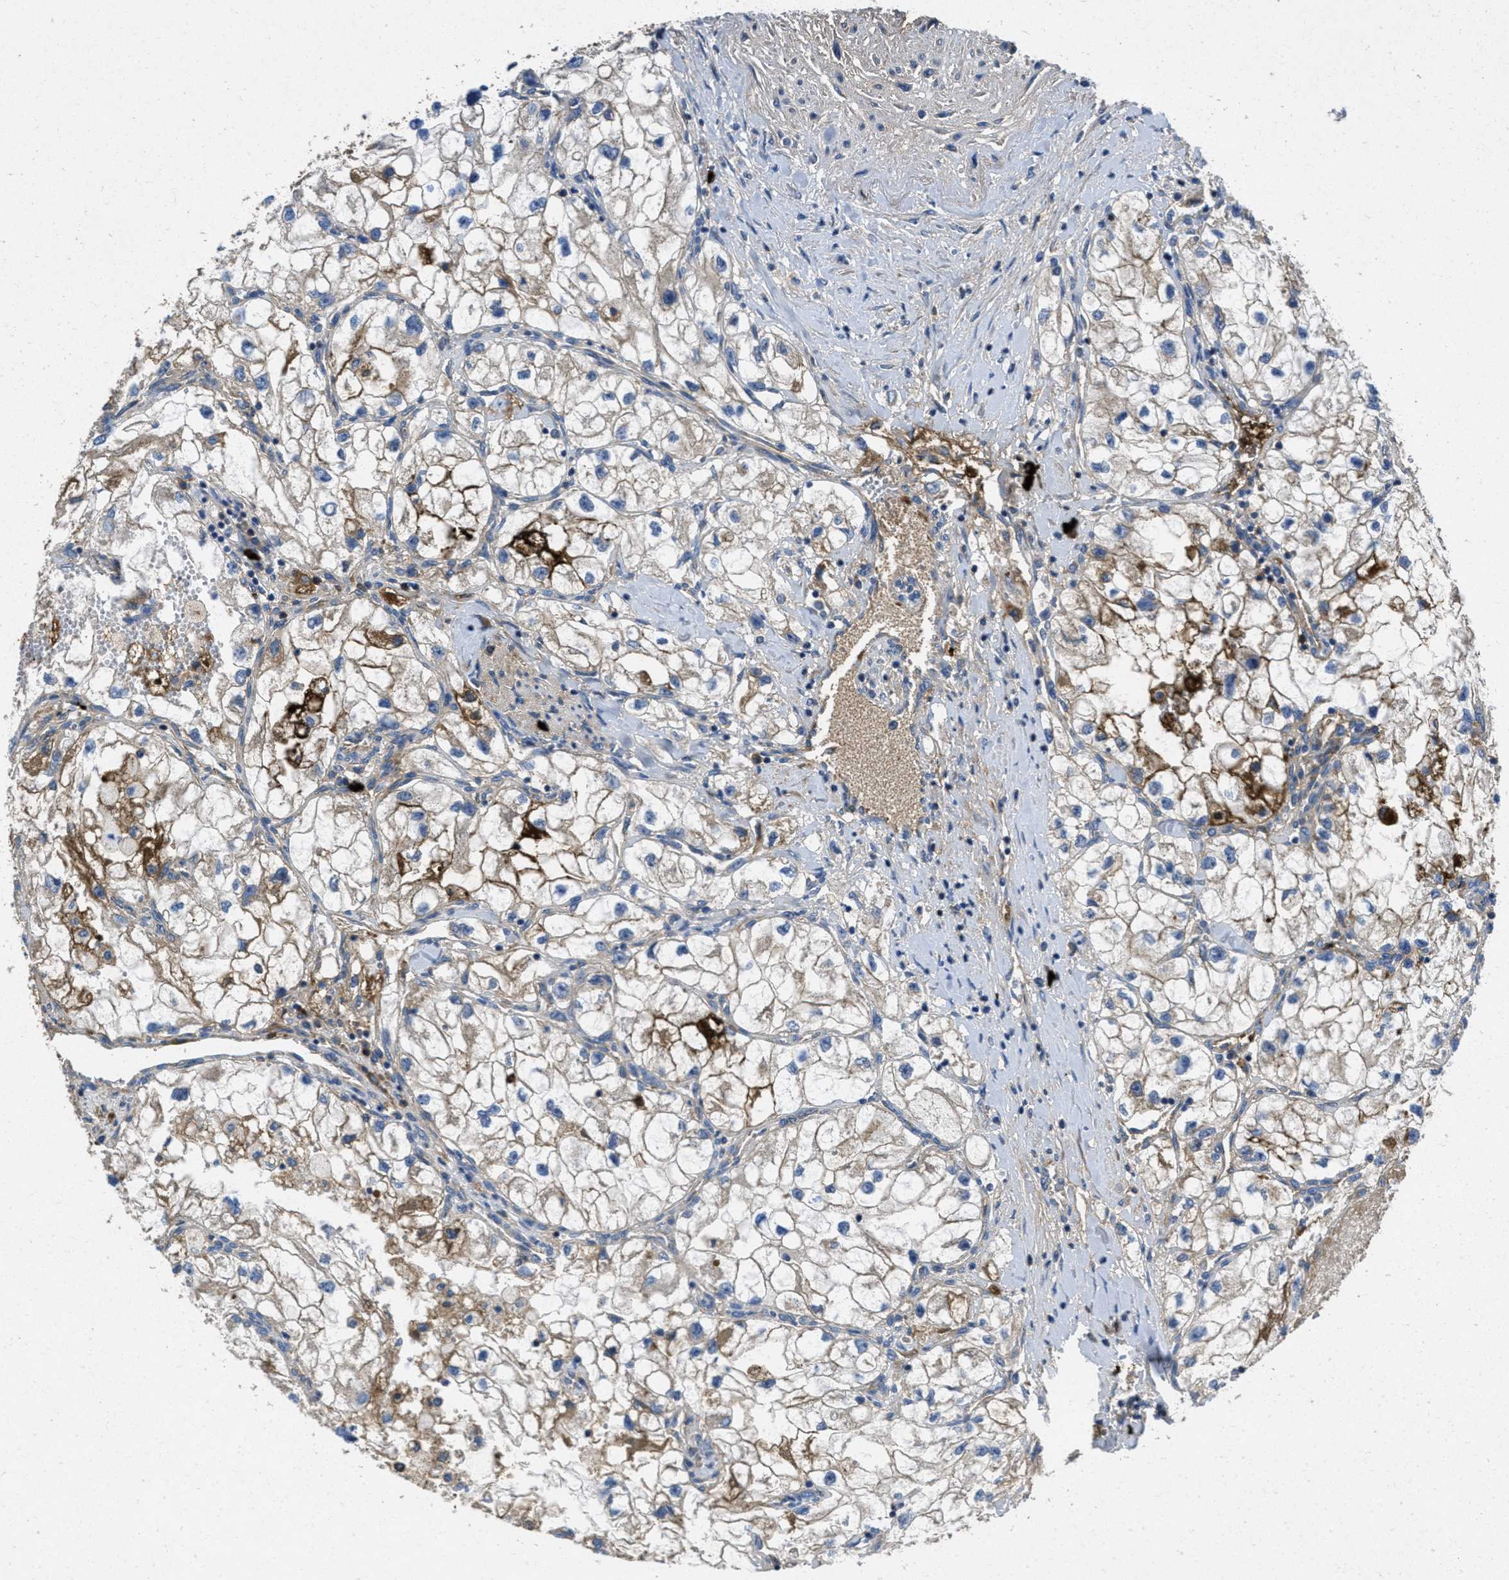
{"staining": {"intensity": "moderate", "quantity": "25%-75%", "location": "cytoplasmic/membranous"}, "tissue": "renal cancer", "cell_type": "Tumor cells", "image_type": "cancer", "snomed": [{"axis": "morphology", "description": "Adenocarcinoma, NOS"}, {"axis": "topography", "description": "Kidney"}], "caption": "A micrograph of human adenocarcinoma (renal) stained for a protein shows moderate cytoplasmic/membranous brown staining in tumor cells.", "gene": "GALK1", "patient": {"sex": "female", "age": 70}}